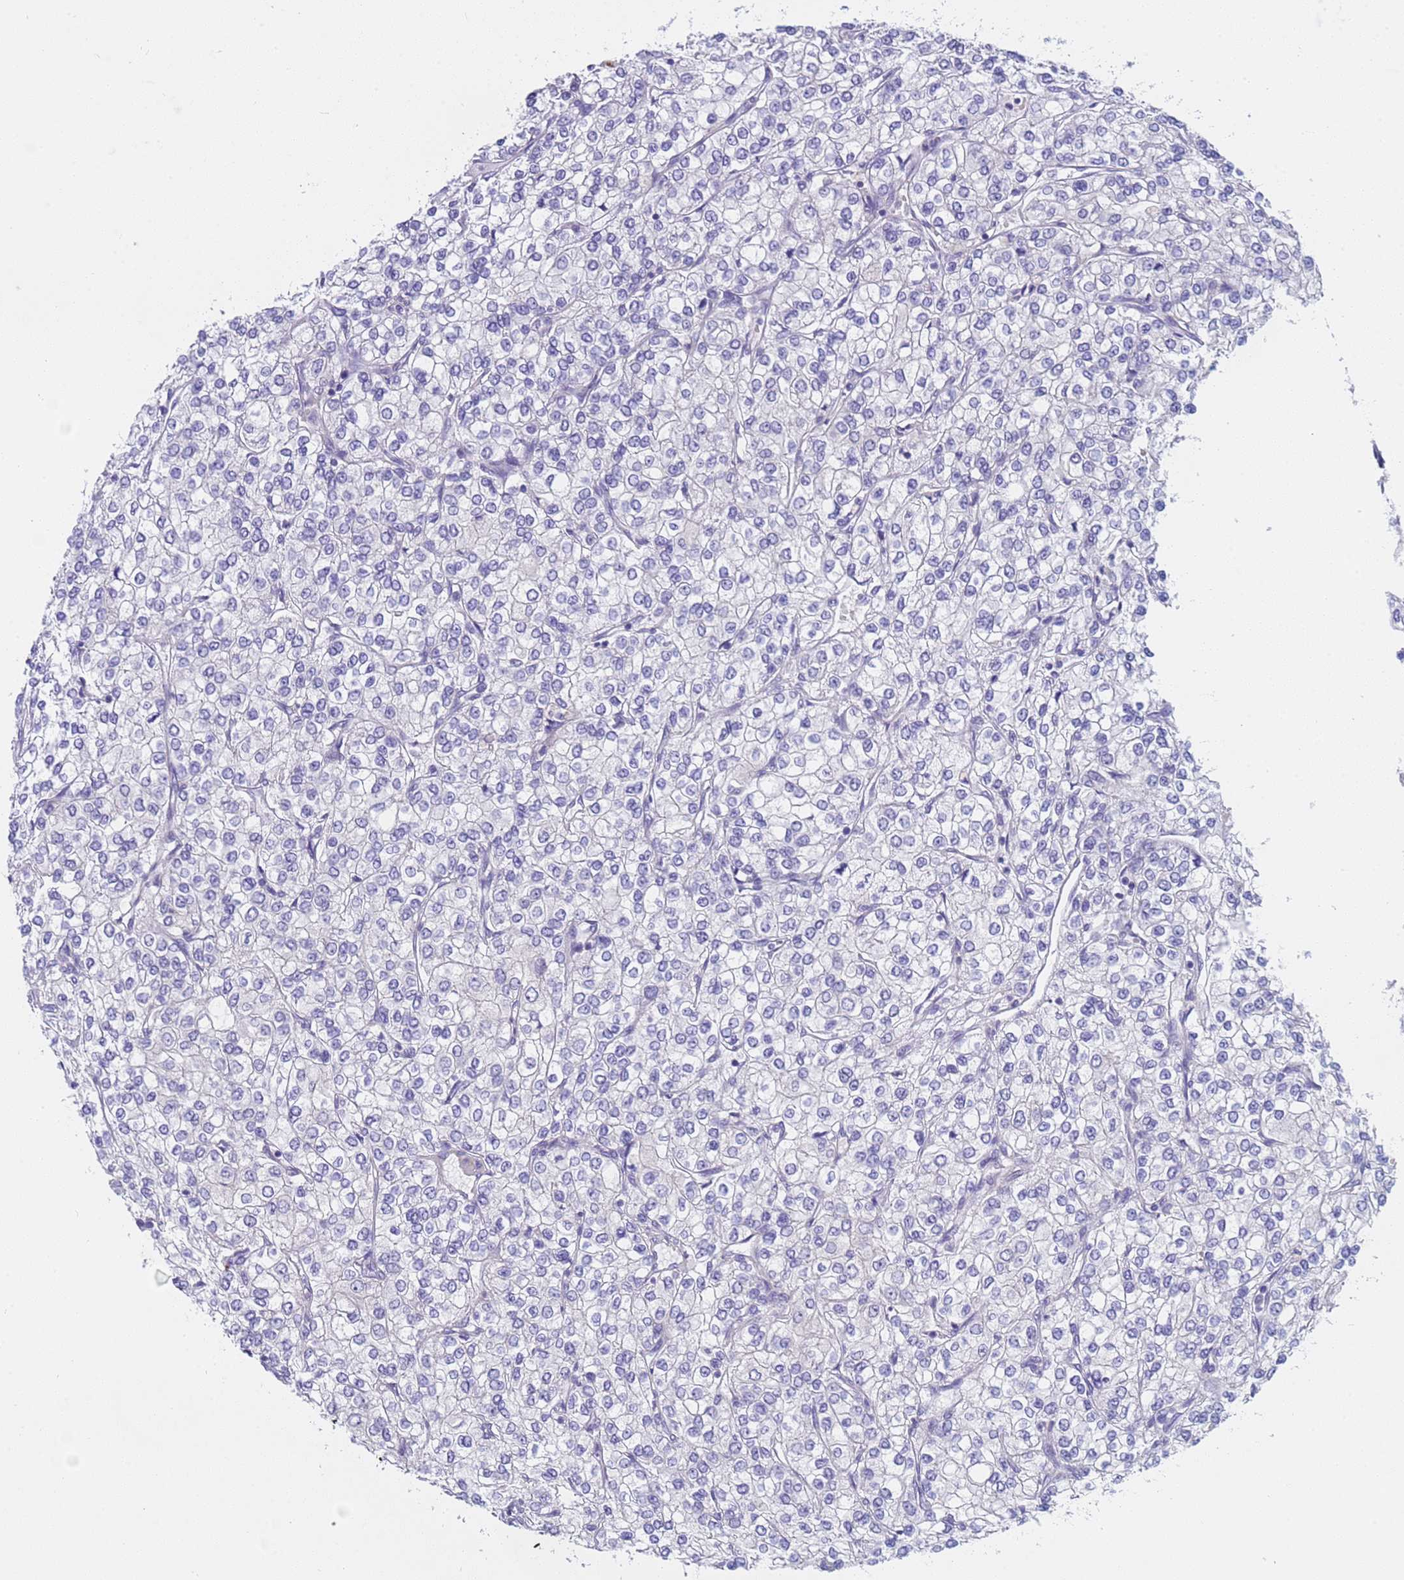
{"staining": {"intensity": "negative", "quantity": "none", "location": "none"}, "tissue": "renal cancer", "cell_type": "Tumor cells", "image_type": "cancer", "snomed": [{"axis": "morphology", "description": "Adenocarcinoma, NOS"}, {"axis": "topography", "description": "Kidney"}], "caption": "This is an IHC image of human renal cancer. There is no expression in tumor cells.", "gene": "CAPN7", "patient": {"sex": "male", "age": 80}}